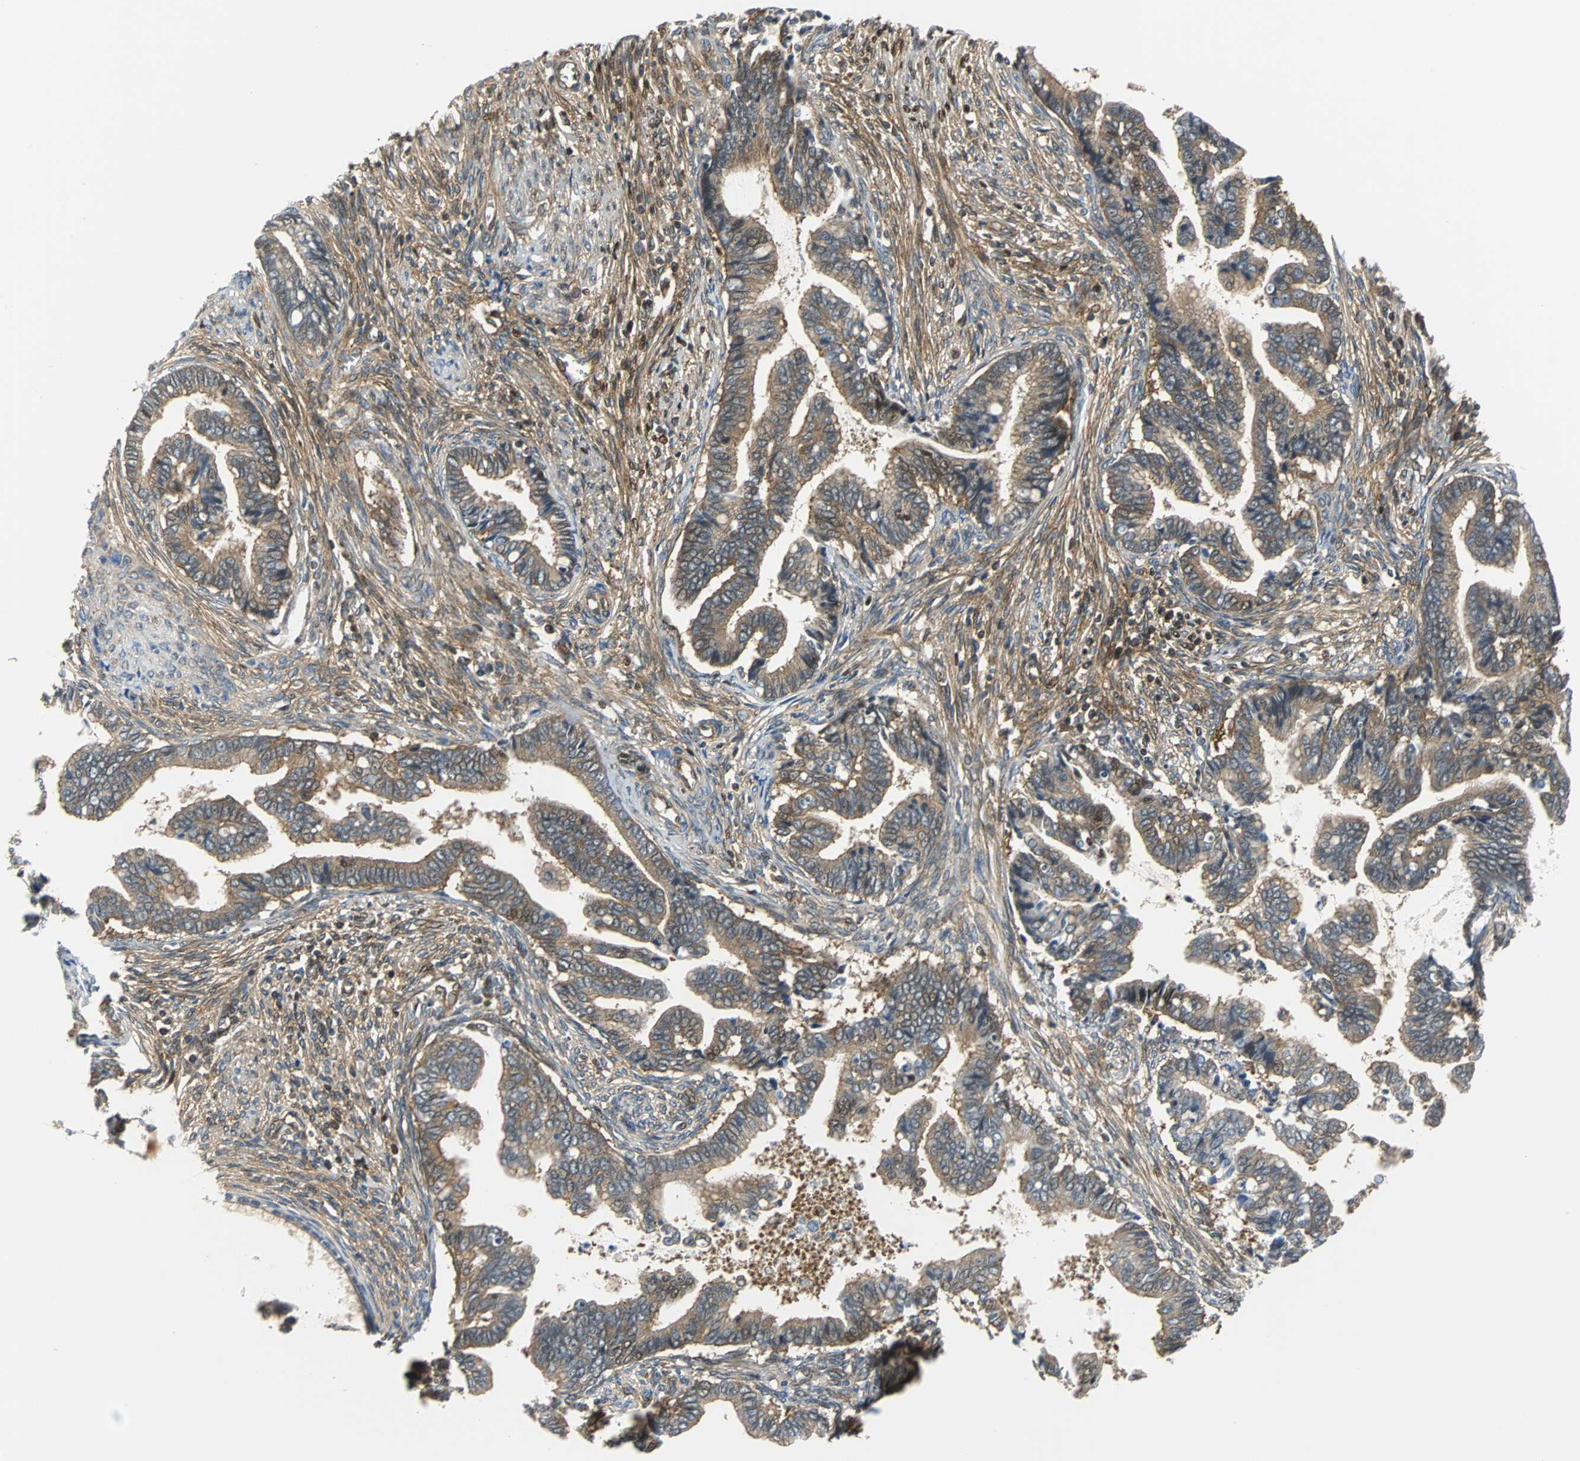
{"staining": {"intensity": "moderate", "quantity": ">75%", "location": "cytoplasmic/membranous"}, "tissue": "cervical cancer", "cell_type": "Tumor cells", "image_type": "cancer", "snomed": [{"axis": "morphology", "description": "Adenocarcinoma, NOS"}, {"axis": "topography", "description": "Cervix"}], "caption": "About >75% of tumor cells in human cervical adenocarcinoma demonstrate moderate cytoplasmic/membranous protein expression as visualized by brown immunohistochemical staining.", "gene": "RELA", "patient": {"sex": "female", "age": 44}}